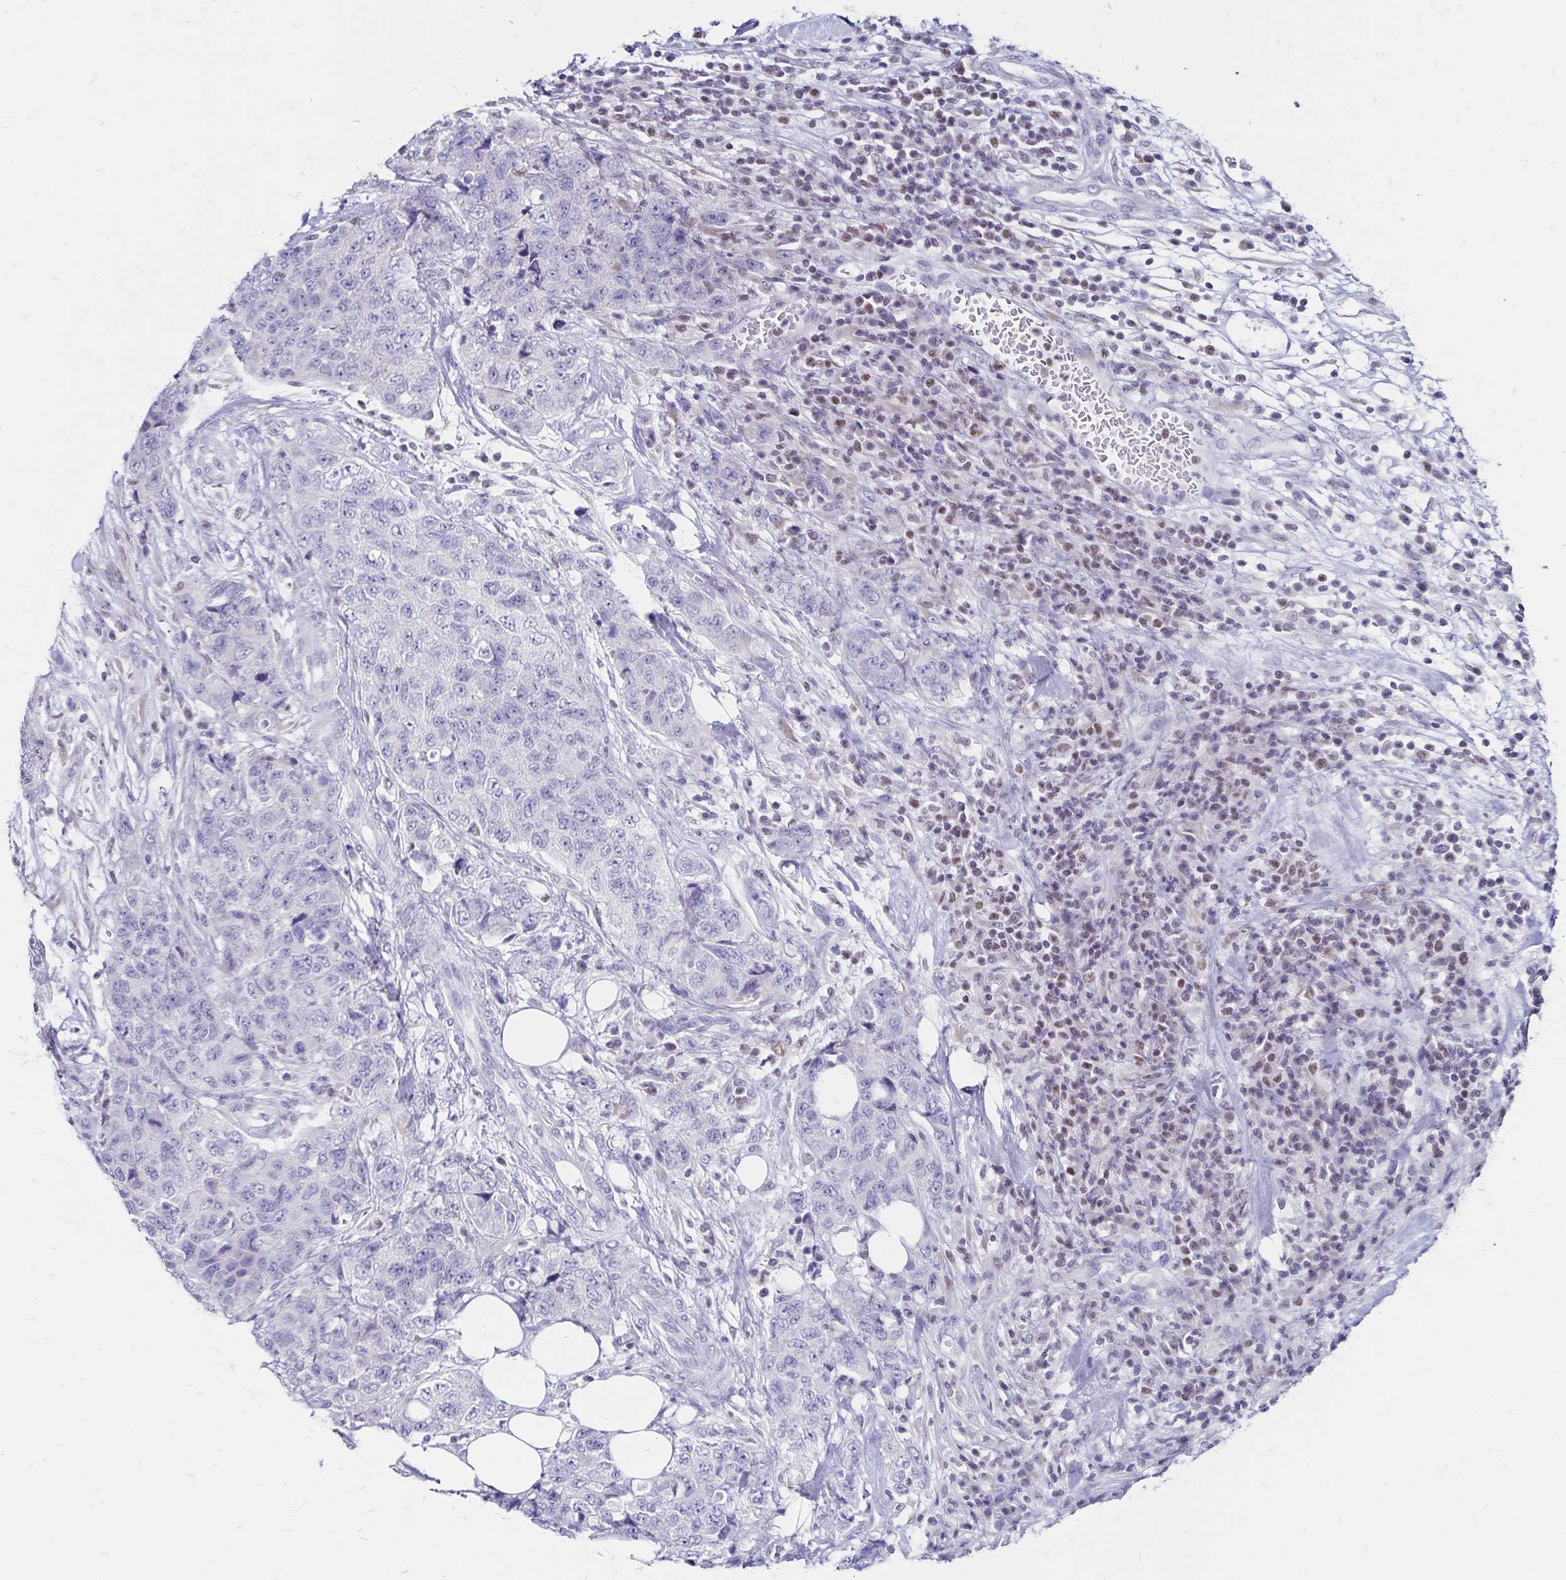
{"staining": {"intensity": "negative", "quantity": "none", "location": "none"}, "tissue": "urothelial cancer", "cell_type": "Tumor cells", "image_type": "cancer", "snomed": [{"axis": "morphology", "description": "Urothelial carcinoma, High grade"}, {"axis": "topography", "description": "Urinary bladder"}], "caption": "Image shows no protein positivity in tumor cells of high-grade urothelial carcinoma tissue.", "gene": "IKZF1", "patient": {"sex": "female", "age": 78}}